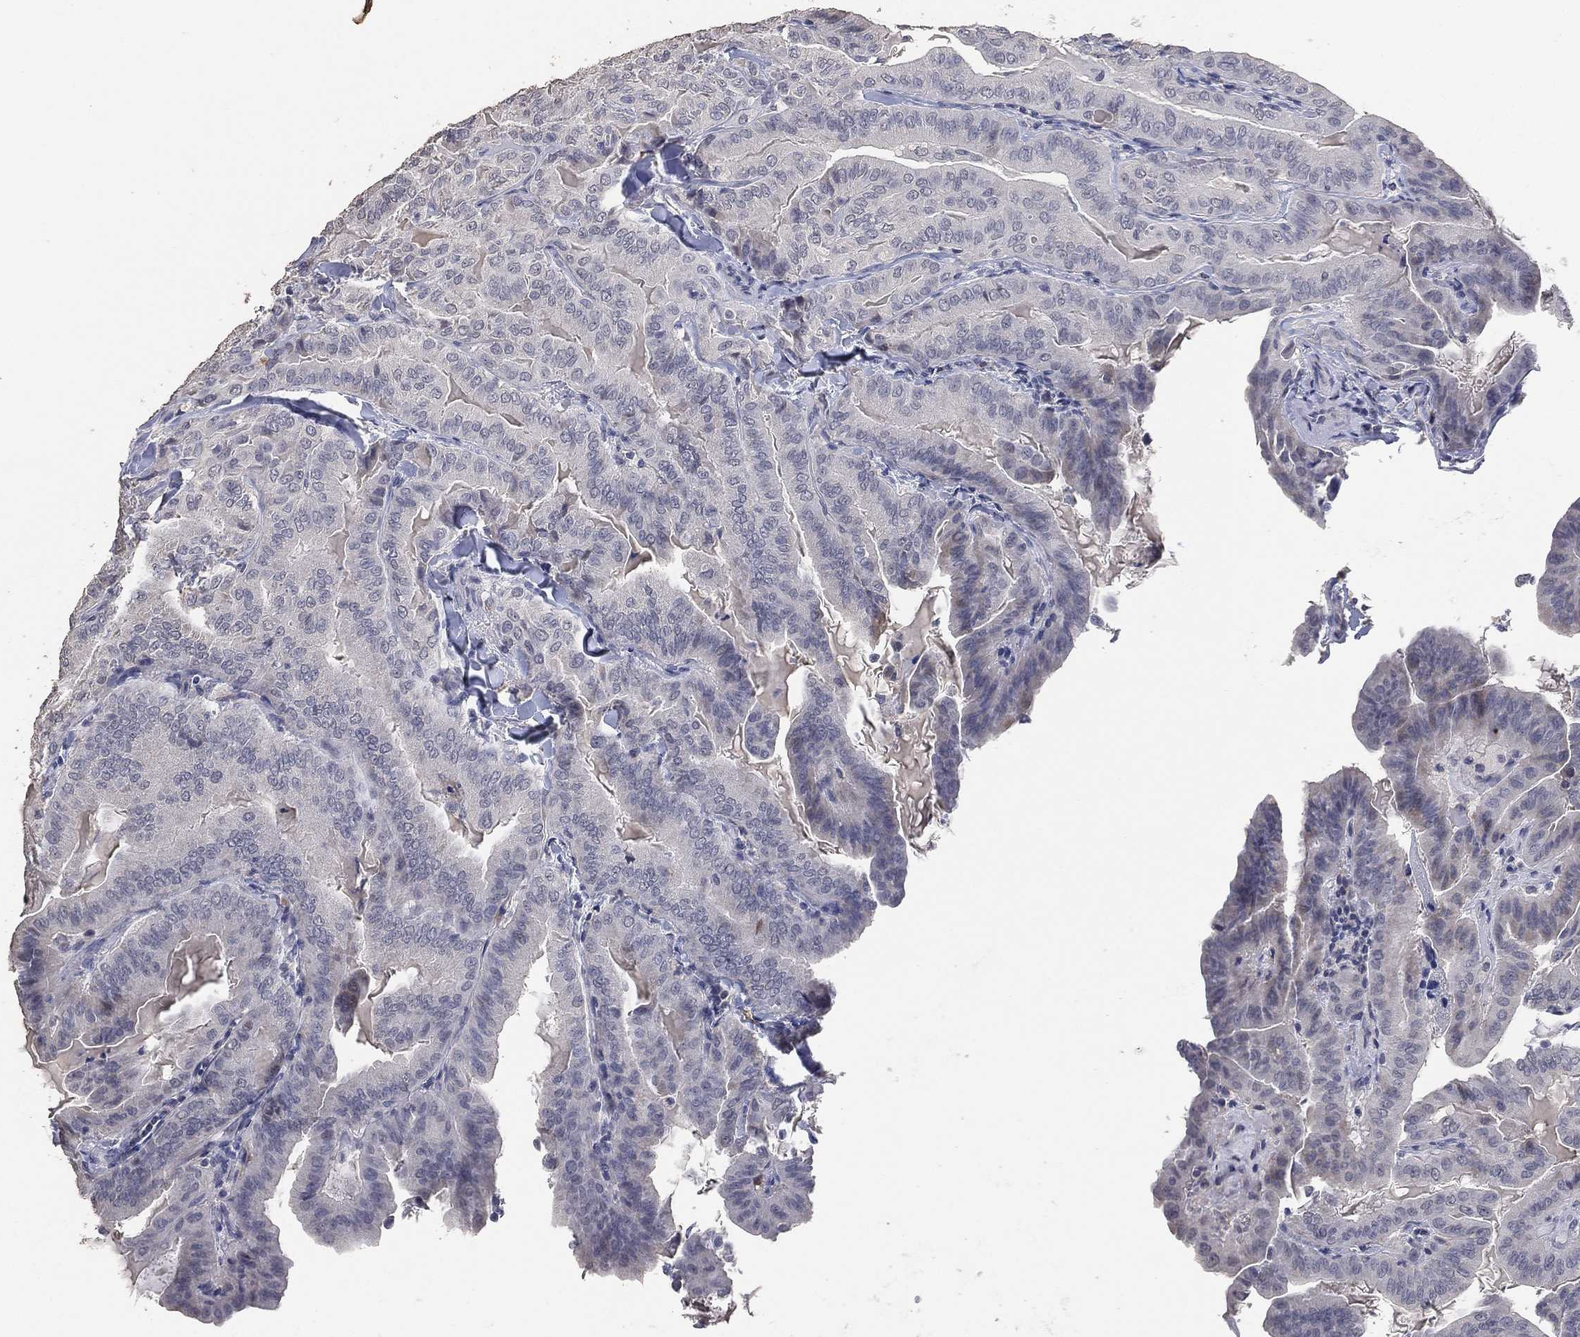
{"staining": {"intensity": "negative", "quantity": "none", "location": "none"}, "tissue": "thyroid cancer", "cell_type": "Tumor cells", "image_type": "cancer", "snomed": [{"axis": "morphology", "description": "Papillary adenocarcinoma, NOS"}, {"axis": "topography", "description": "Thyroid gland"}], "caption": "High power microscopy image of an IHC image of thyroid papillary adenocarcinoma, revealing no significant expression in tumor cells.", "gene": "DSG1", "patient": {"sex": "female", "age": 68}}